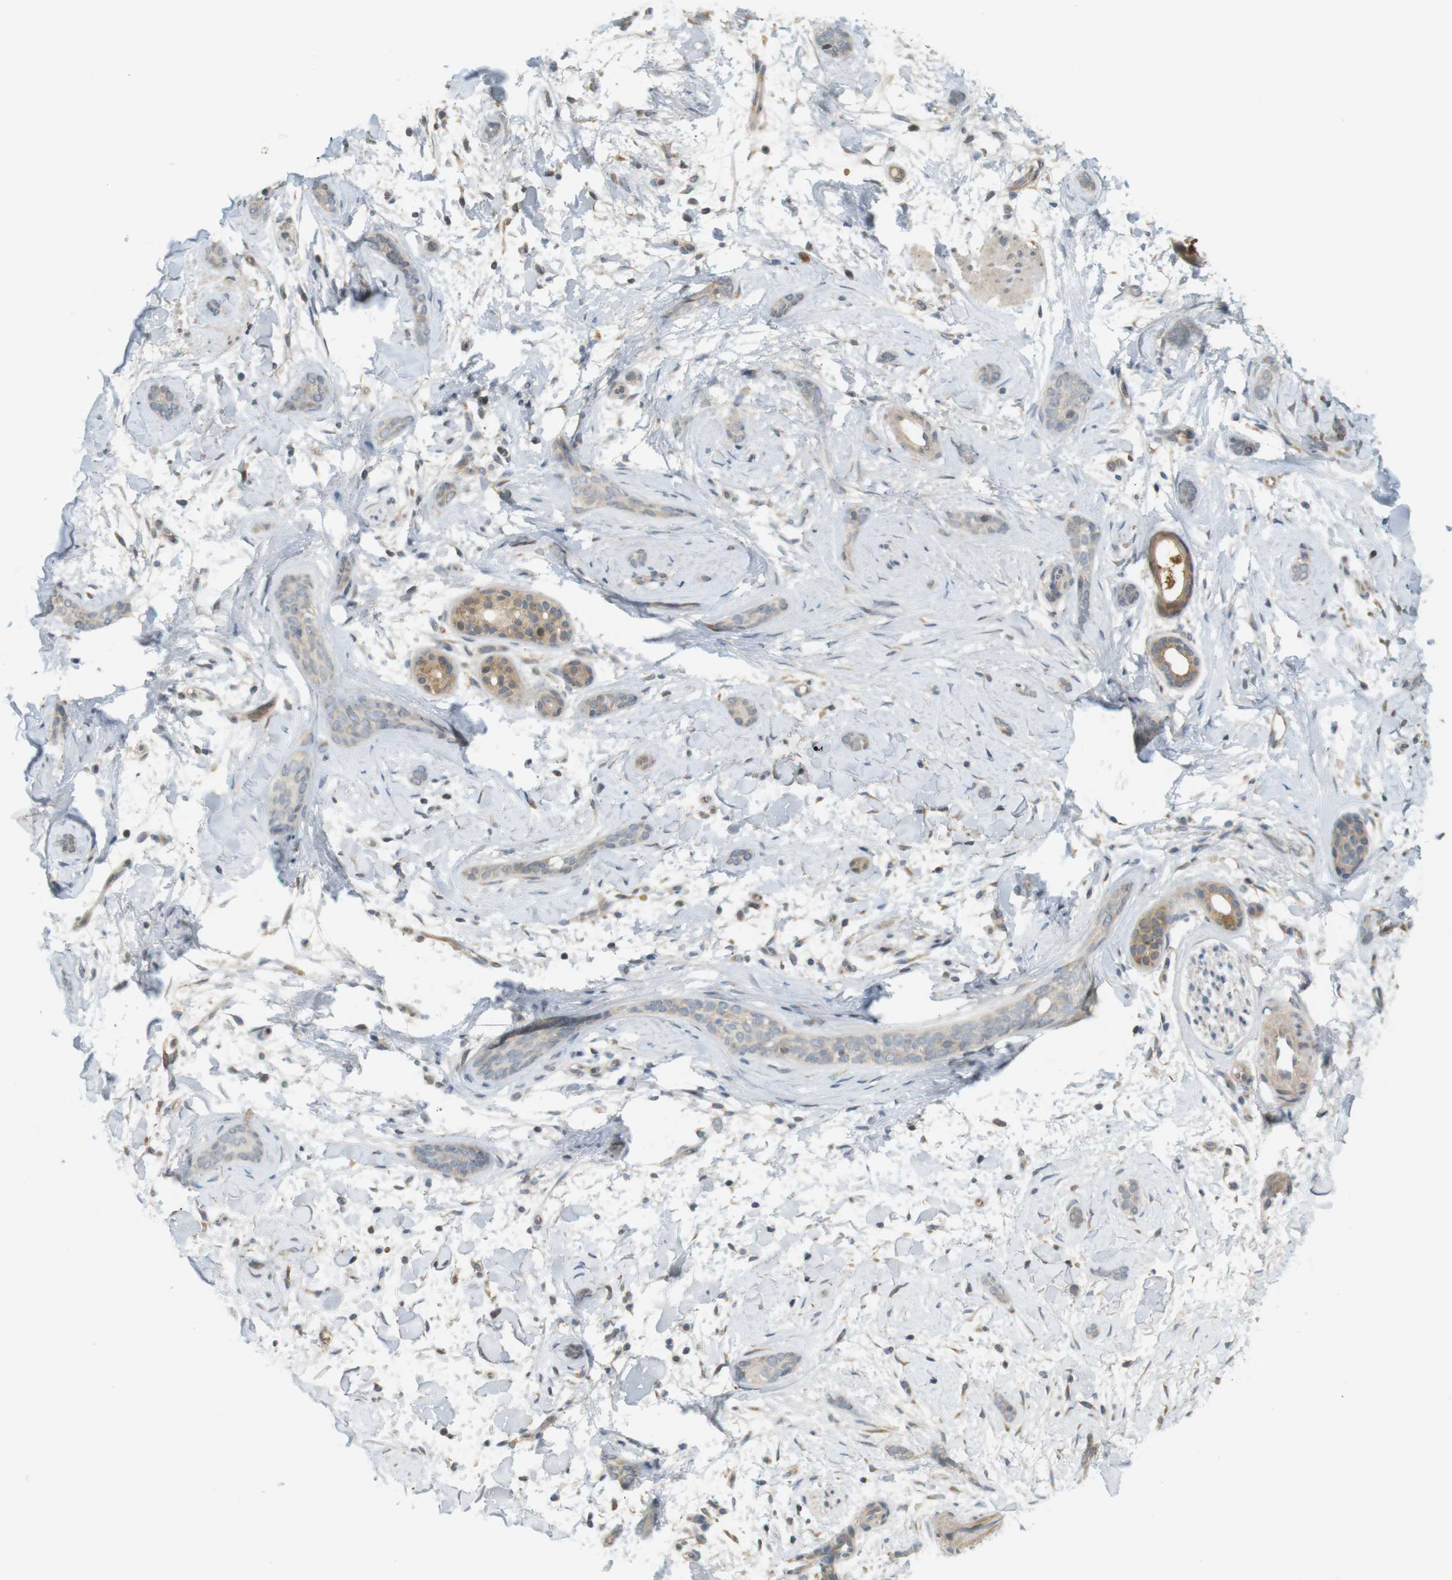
{"staining": {"intensity": "weak", "quantity": "25%-75%", "location": "cytoplasmic/membranous"}, "tissue": "skin cancer", "cell_type": "Tumor cells", "image_type": "cancer", "snomed": [{"axis": "morphology", "description": "Basal cell carcinoma"}, {"axis": "morphology", "description": "Adnexal tumor, benign"}, {"axis": "topography", "description": "Skin"}], "caption": "Immunohistochemical staining of skin cancer (basal cell carcinoma) shows low levels of weak cytoplasmic/membranous expression in about 25%-75% of tumor cells. The staining was performed using DAB (3,3'-diaminobenzidine), with brown indicating positive protein expression. Nuclei are stained blue with hematoxylin.", "gene": "CLRN3", "patient": {"sex": "female", "age": 42}}